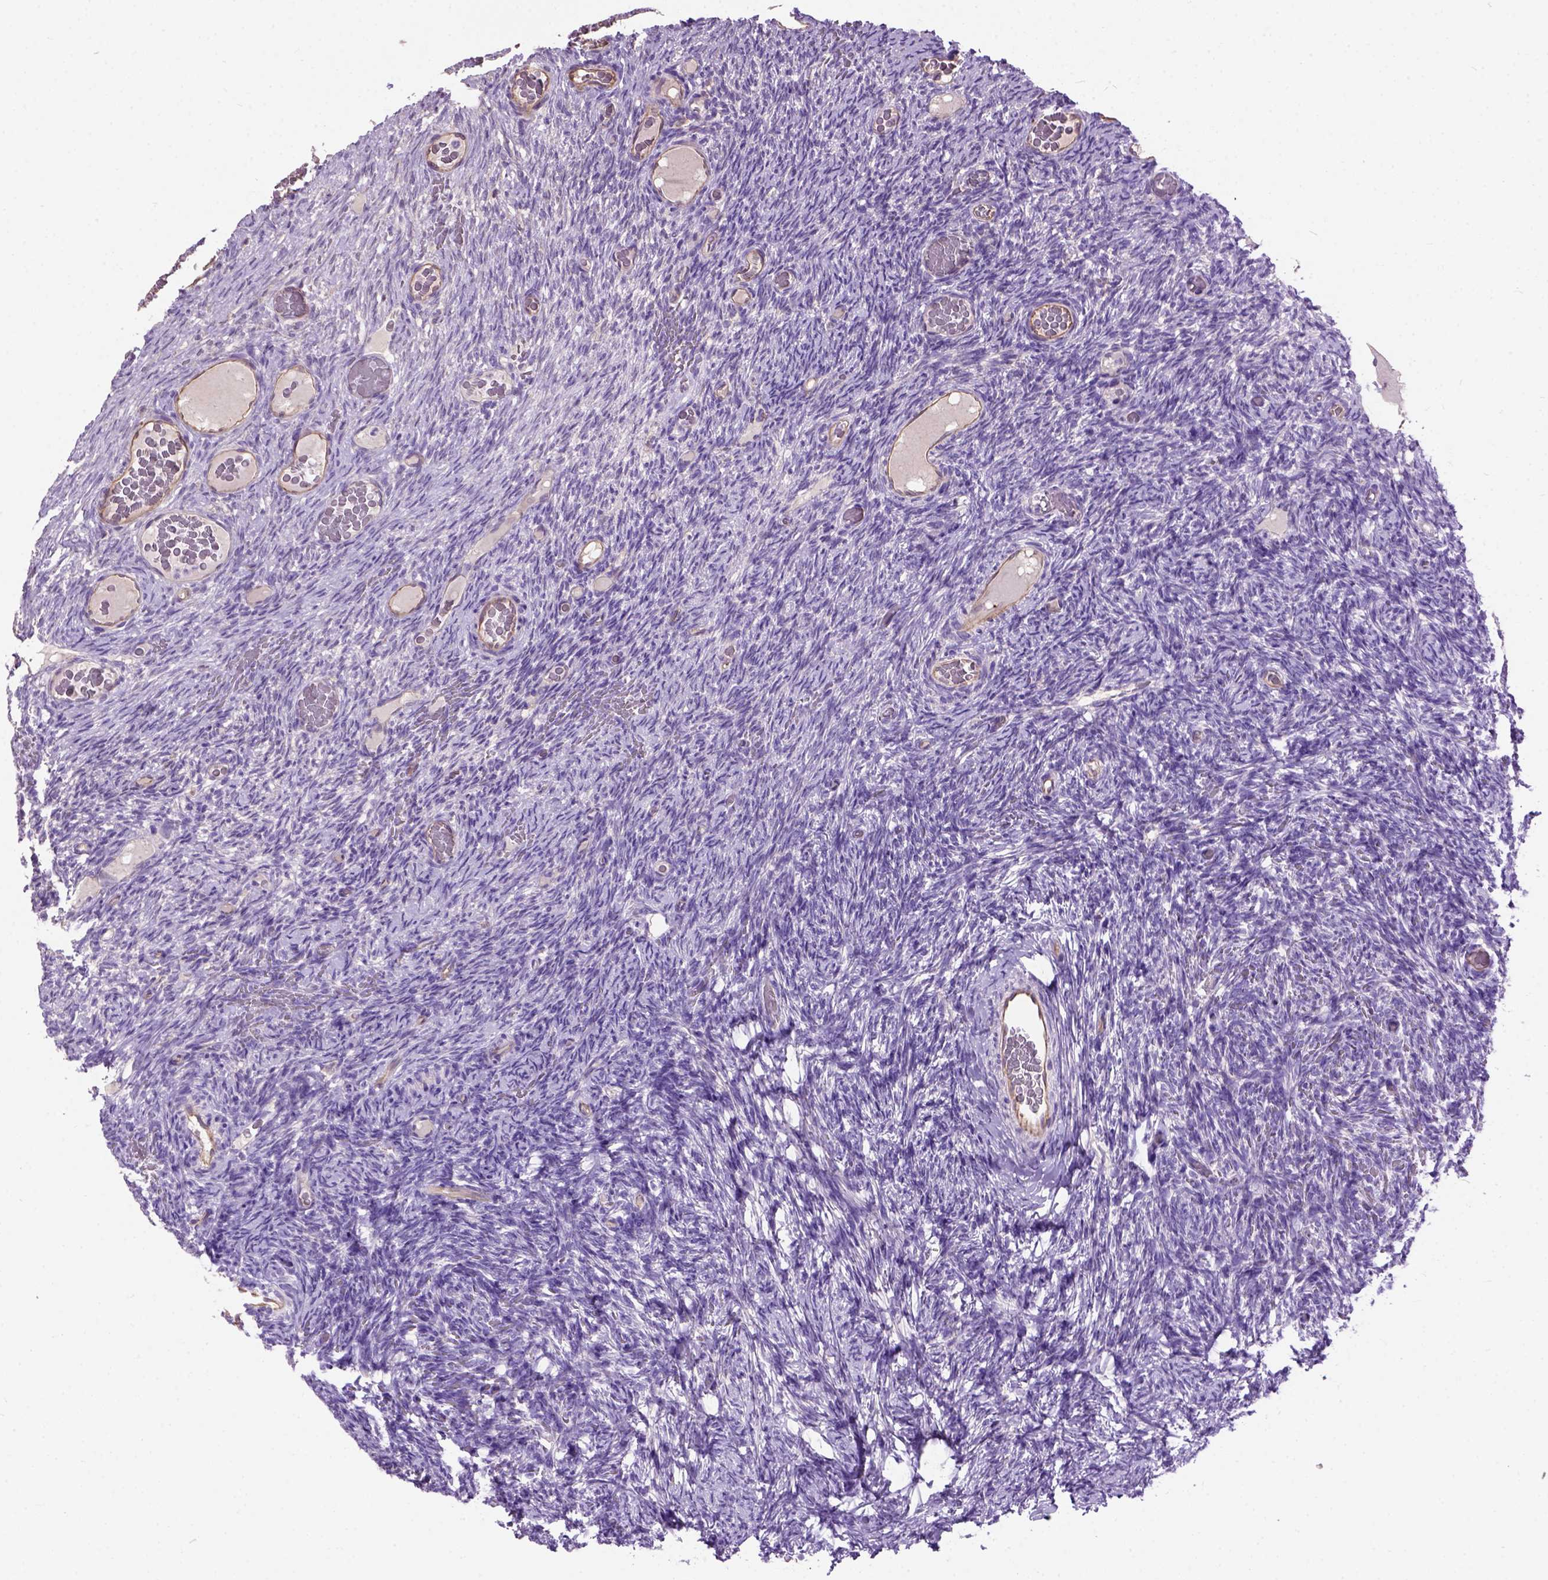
{"staining": {"intensity": "negative", "quantity": "none", "location": "none"}, "tissue": "ovary", "cell_type": "Follicle cells", "image_type": "normal", "snomed": [{"axis": "morphology", "description": "Normal tissue, NOS"}, {"axis": "topography", "description": "Ovary"}], "caption": "DAB immunohistochemical staining of unremarkable ovary reveals no significant positivity in follicle cells.", "gene": "SEMA4F", "patient": {"sex": "female", "age": 34}}